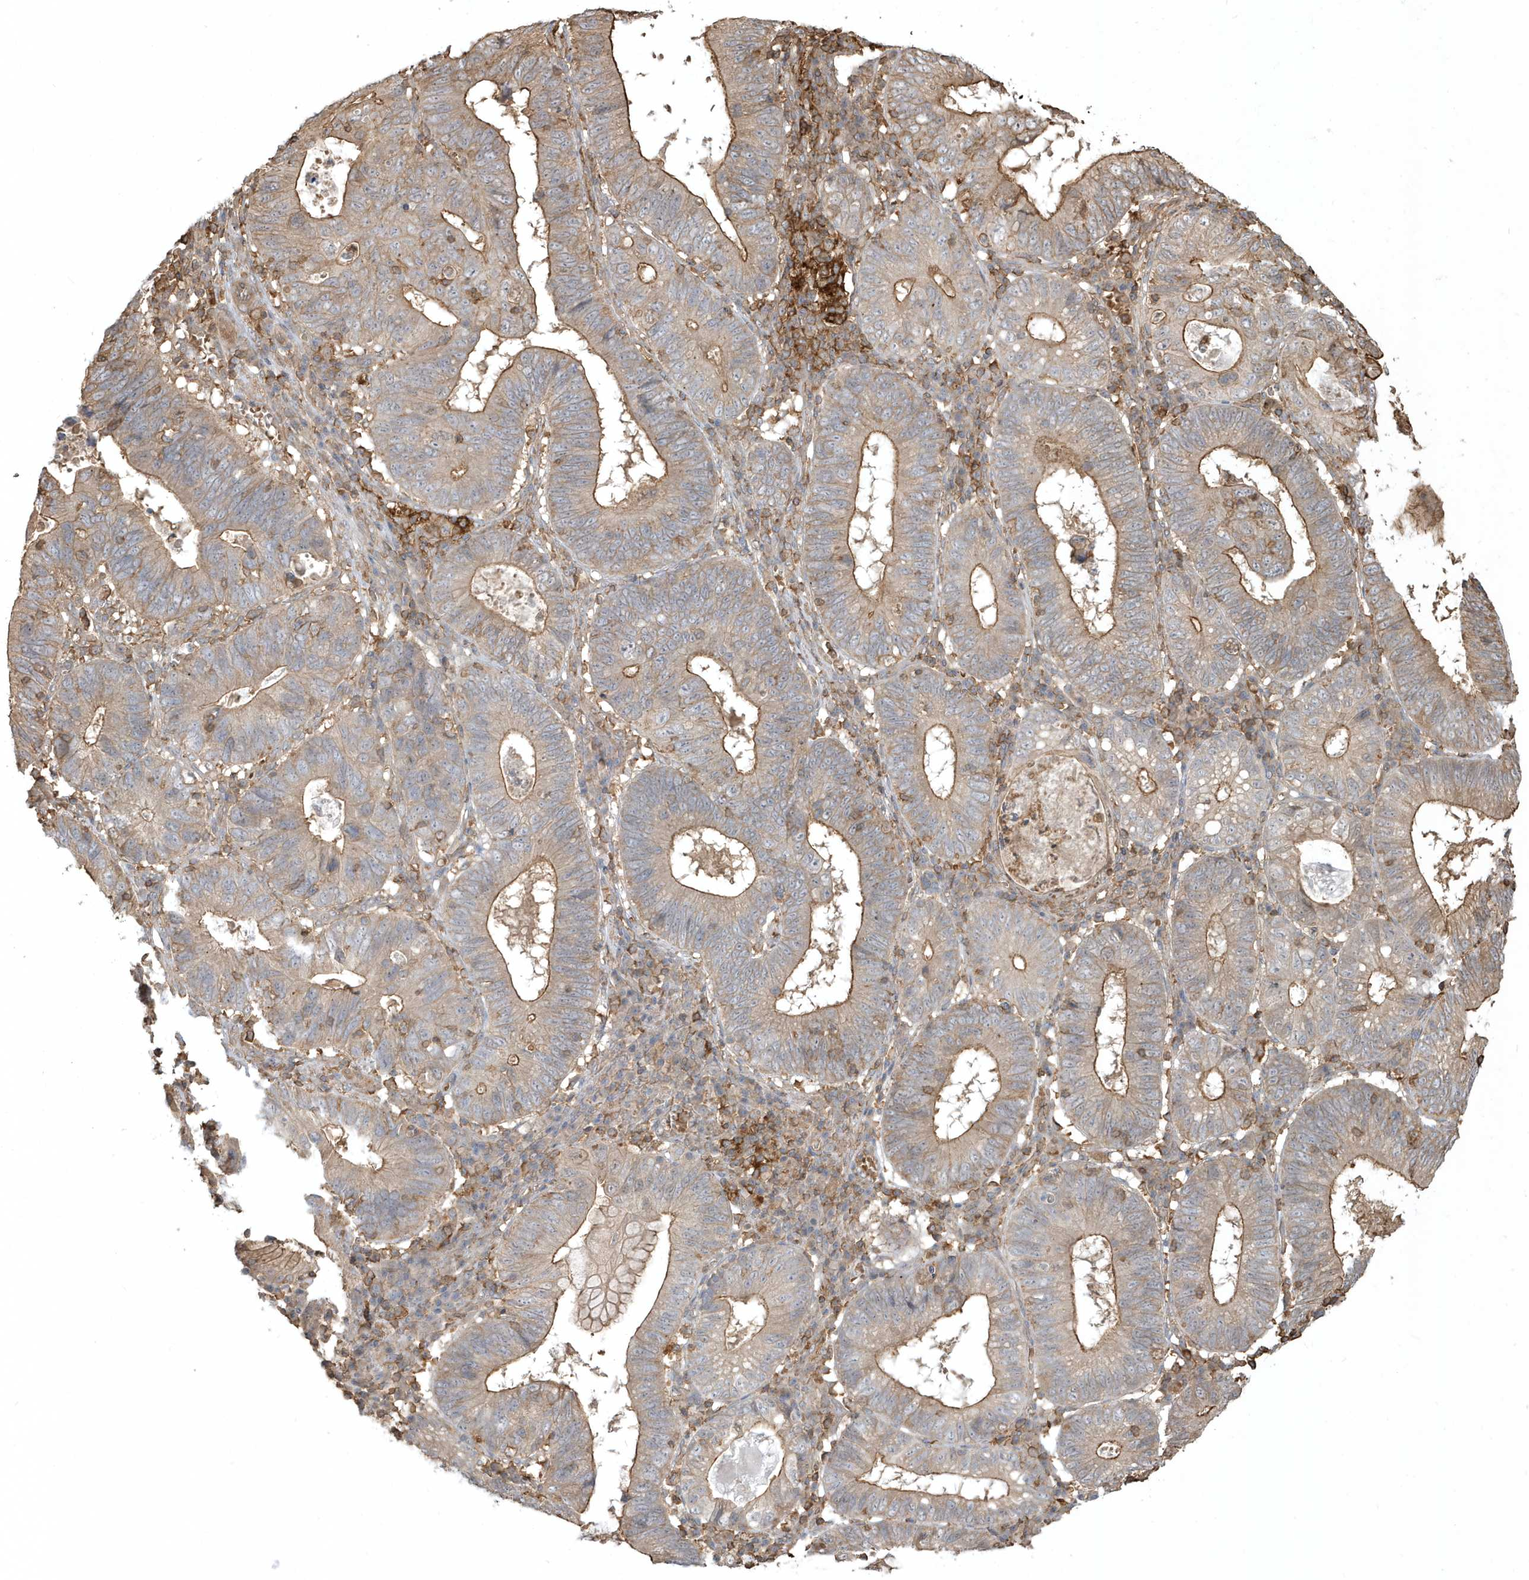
{"staining": {"intensity": "moderate", "quantity": ">75%", "location": "cytoplasmic/membranous"}, "tissue": "stomach cancer", "cell_type": "Tumor cells", "image_type": "cancer", "snomed": [{"axis": "morphology", "description": "Adenocarcinoma, NOS"}, {"axis": "topography", "description": "Stomach"}], "caption": "Protein analysis of stomach cancer (adenocarcinoma) tissue demonstrates moderate cytoplasmic/membranous positivity in about >75% of tumor cells.", "gene": "ZBTB8A", "patient": {"sex": "male", "age": 59}}